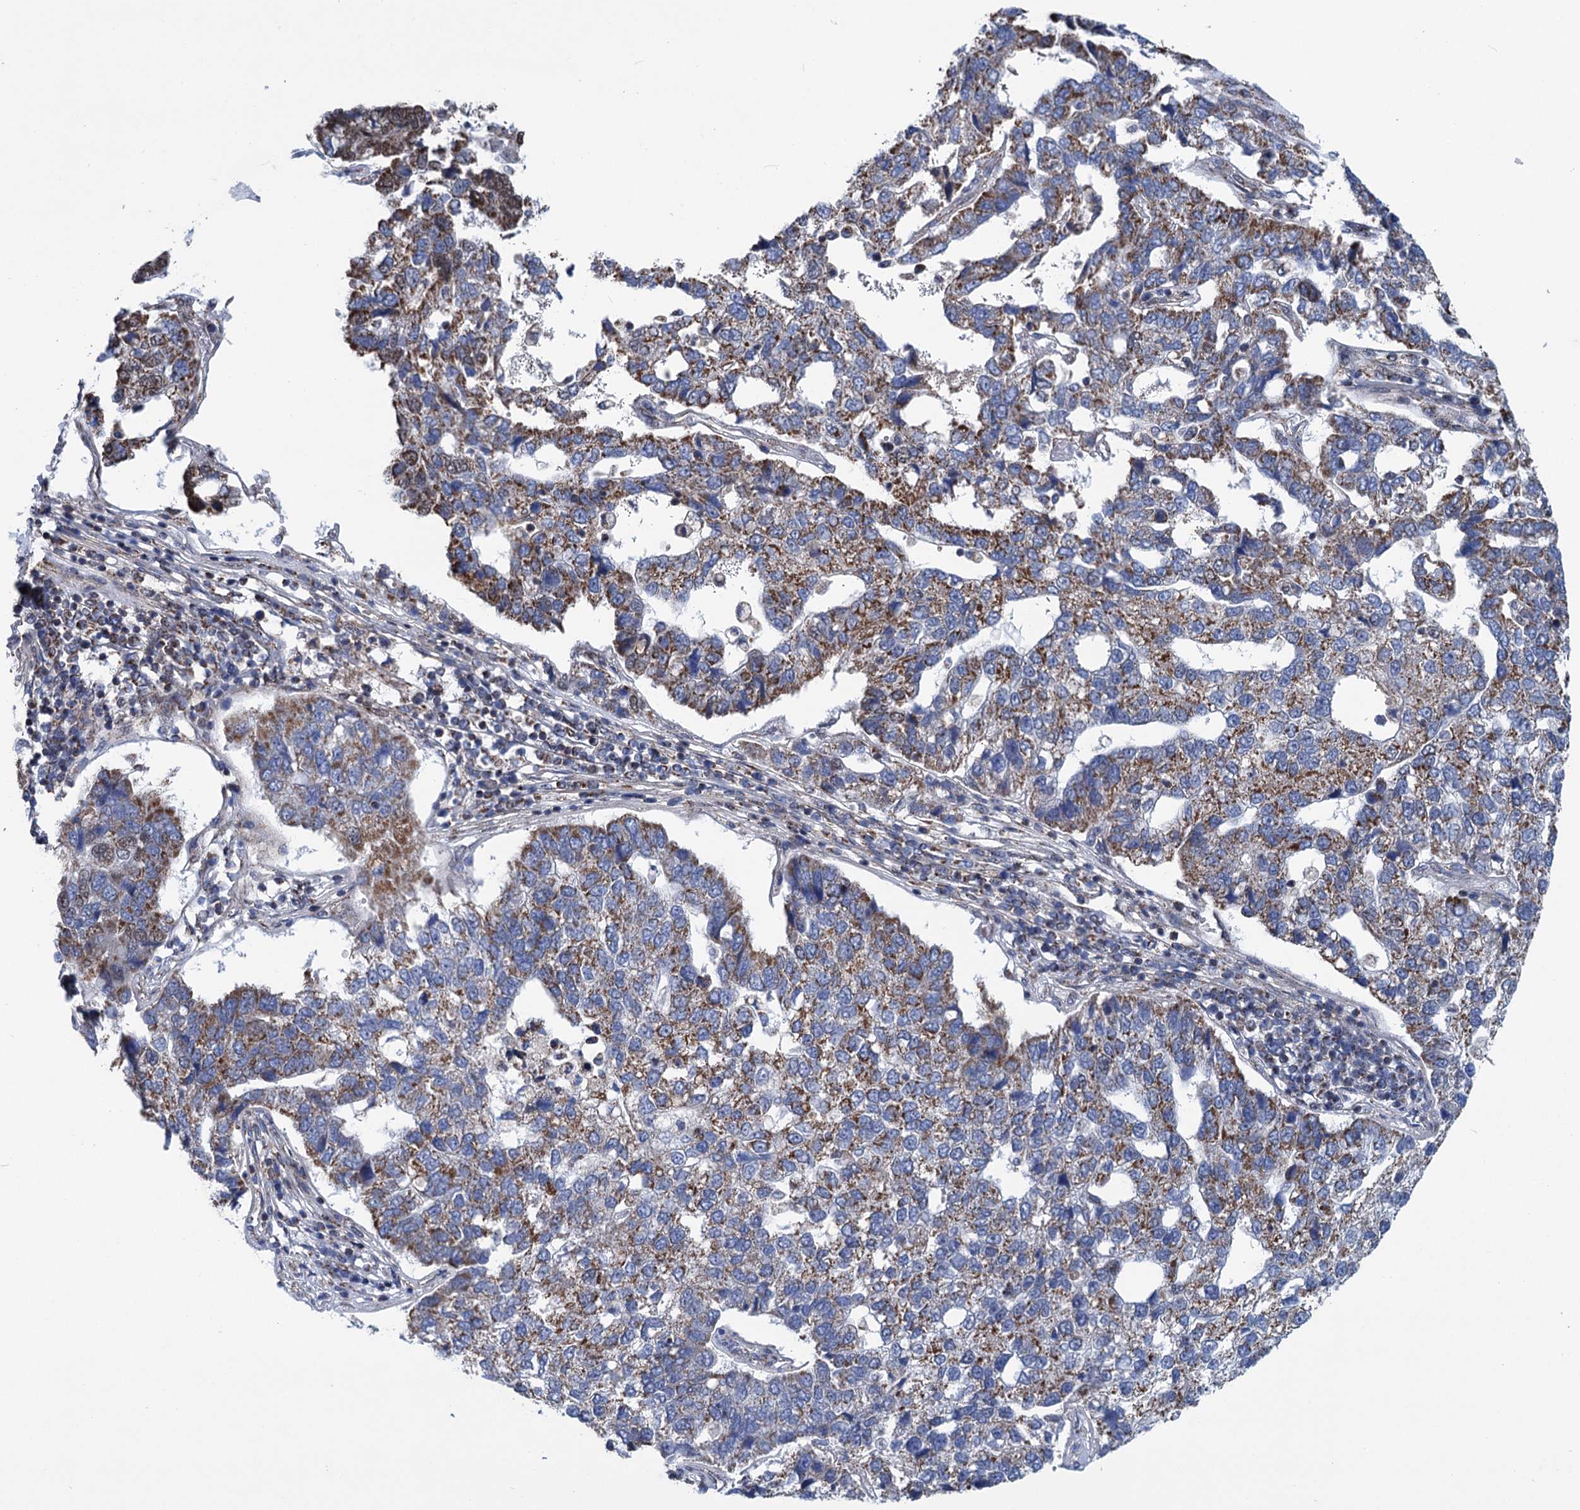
{"staining": {"intensity": "strong", "quantity": ">75%", "location": "cytoplasmic/membranous"}, "tissue": "pancreatic cancer", "cell_type": "Tumor cells", "image_type": "cancer", "snomed": [{"axis": "morphology", "description": "Adenocarcinoma, NOS"}, {"axis": "topography", "description": "Pancreas"}], "caption": "Protein staining of pancreatic adenocarcinoma tissue displays strong cytoplasmic/membranous positivity in about >75% of tumor cells.", "gene": "MORN3", "patient": {"sex": "female", "age": 61}}